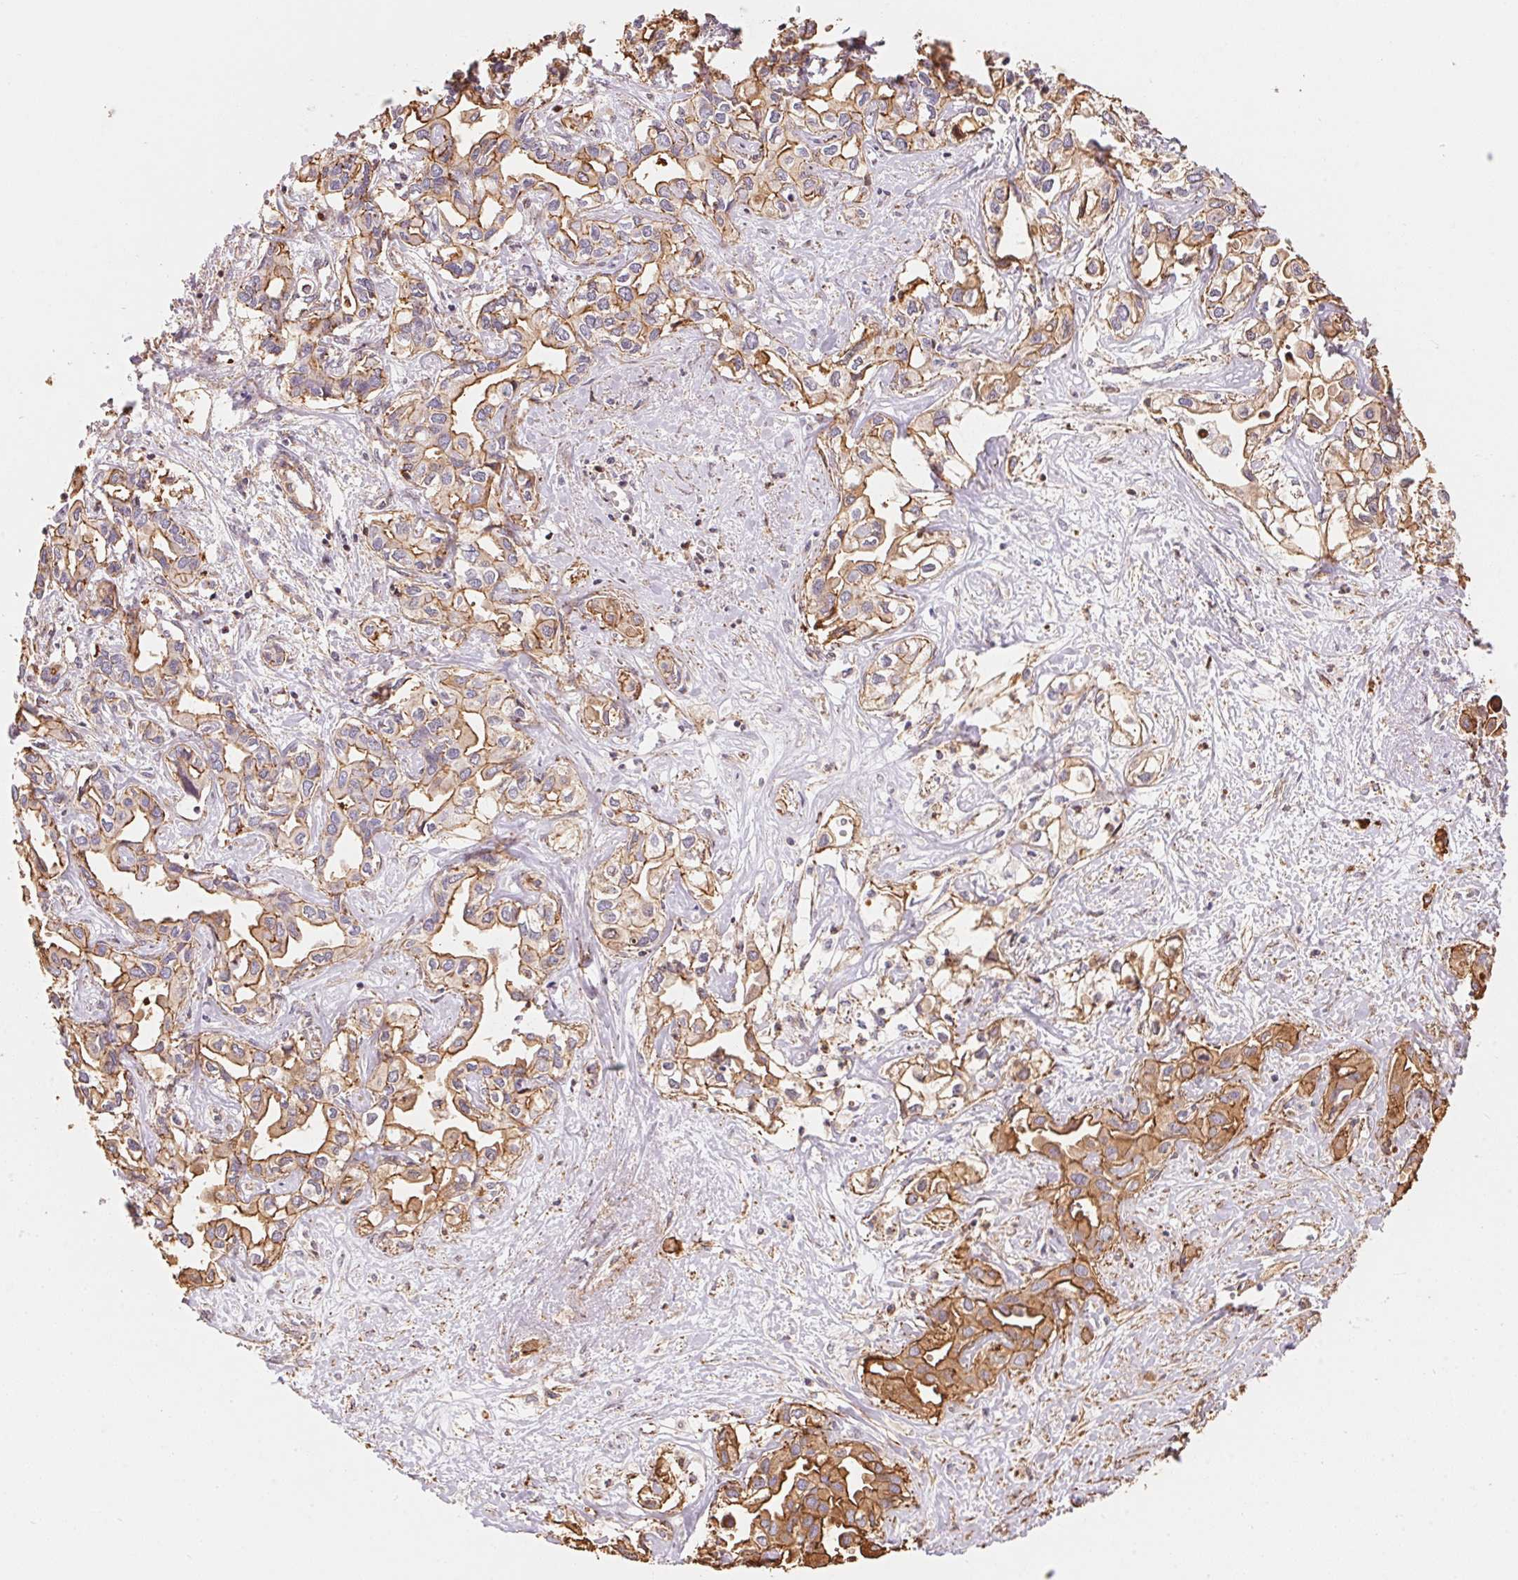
{"staining": {"intensity": "moderate", "quantity": "25%-75%", "location": "cytoplasmic/membranous"}, "tissue": "liver cancer", "cell_type": "Tumor cells", "image_type": "cancer", "snomed": [{"axis": "morphology", "description": "Cholangiocarcinoma"}, {"axis": "topography", "description": "Liver"}], "caption": "Immunohistochemical staining of liver cancer (cholangiocarcinoma) reveals moderate cytoplasmic/membranous protein expression in about 25%-75% of tumor cells.", "gene": "FRAS1", "patient": {"sex": "female", "age": 64}}